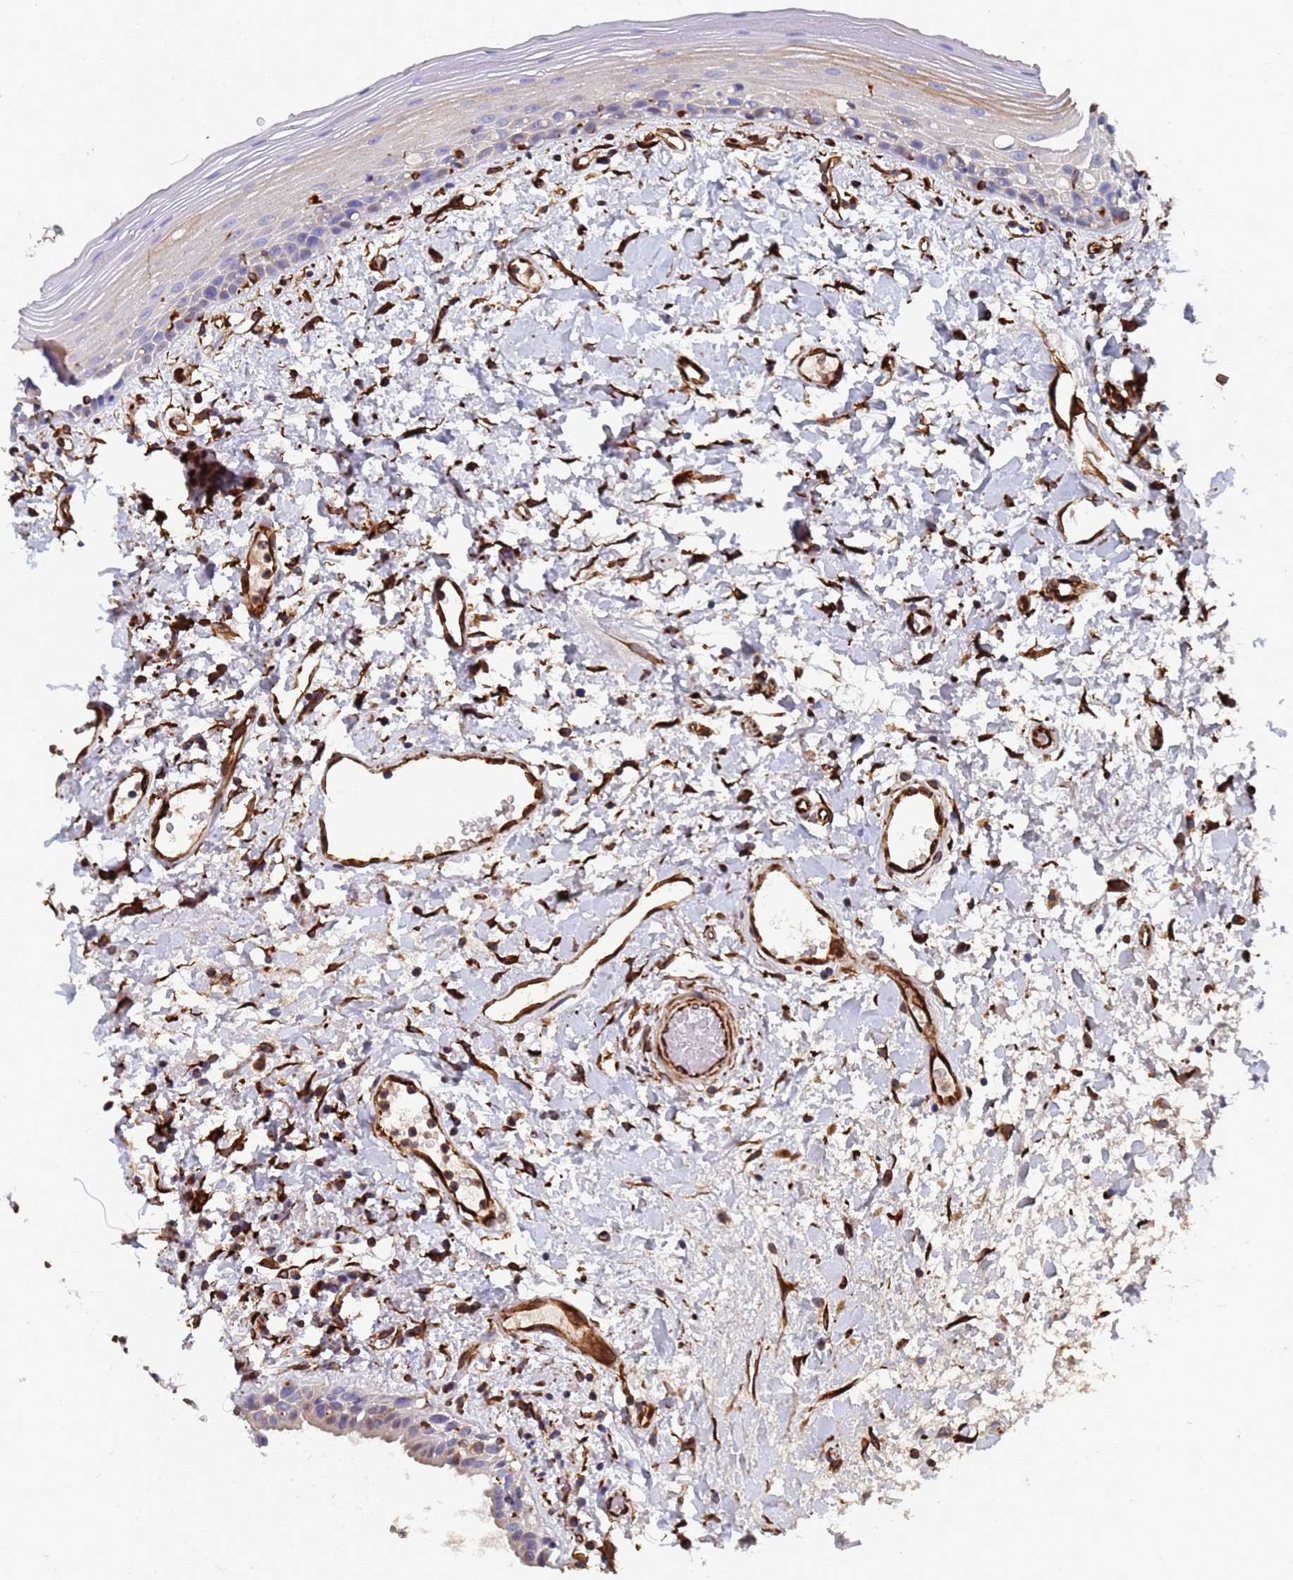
{"staining": {"intensity": "negative", "quantity": "none", "location": "none"}, "tissue": "oral mucosa", "cell_type": "Squamous epithelial cells", "image_type": "normal", "snomed": [{"axis": "morphology", "description": "Normal tissue, NOS"}, {"axis": "topography", "description": "Oral tissue"}], "caption": "Squamous epithelial cells show no significant positivity in normal oral mucosa.", "gene": "SYT13", "patient": {"sex": "female", "age": 76}}